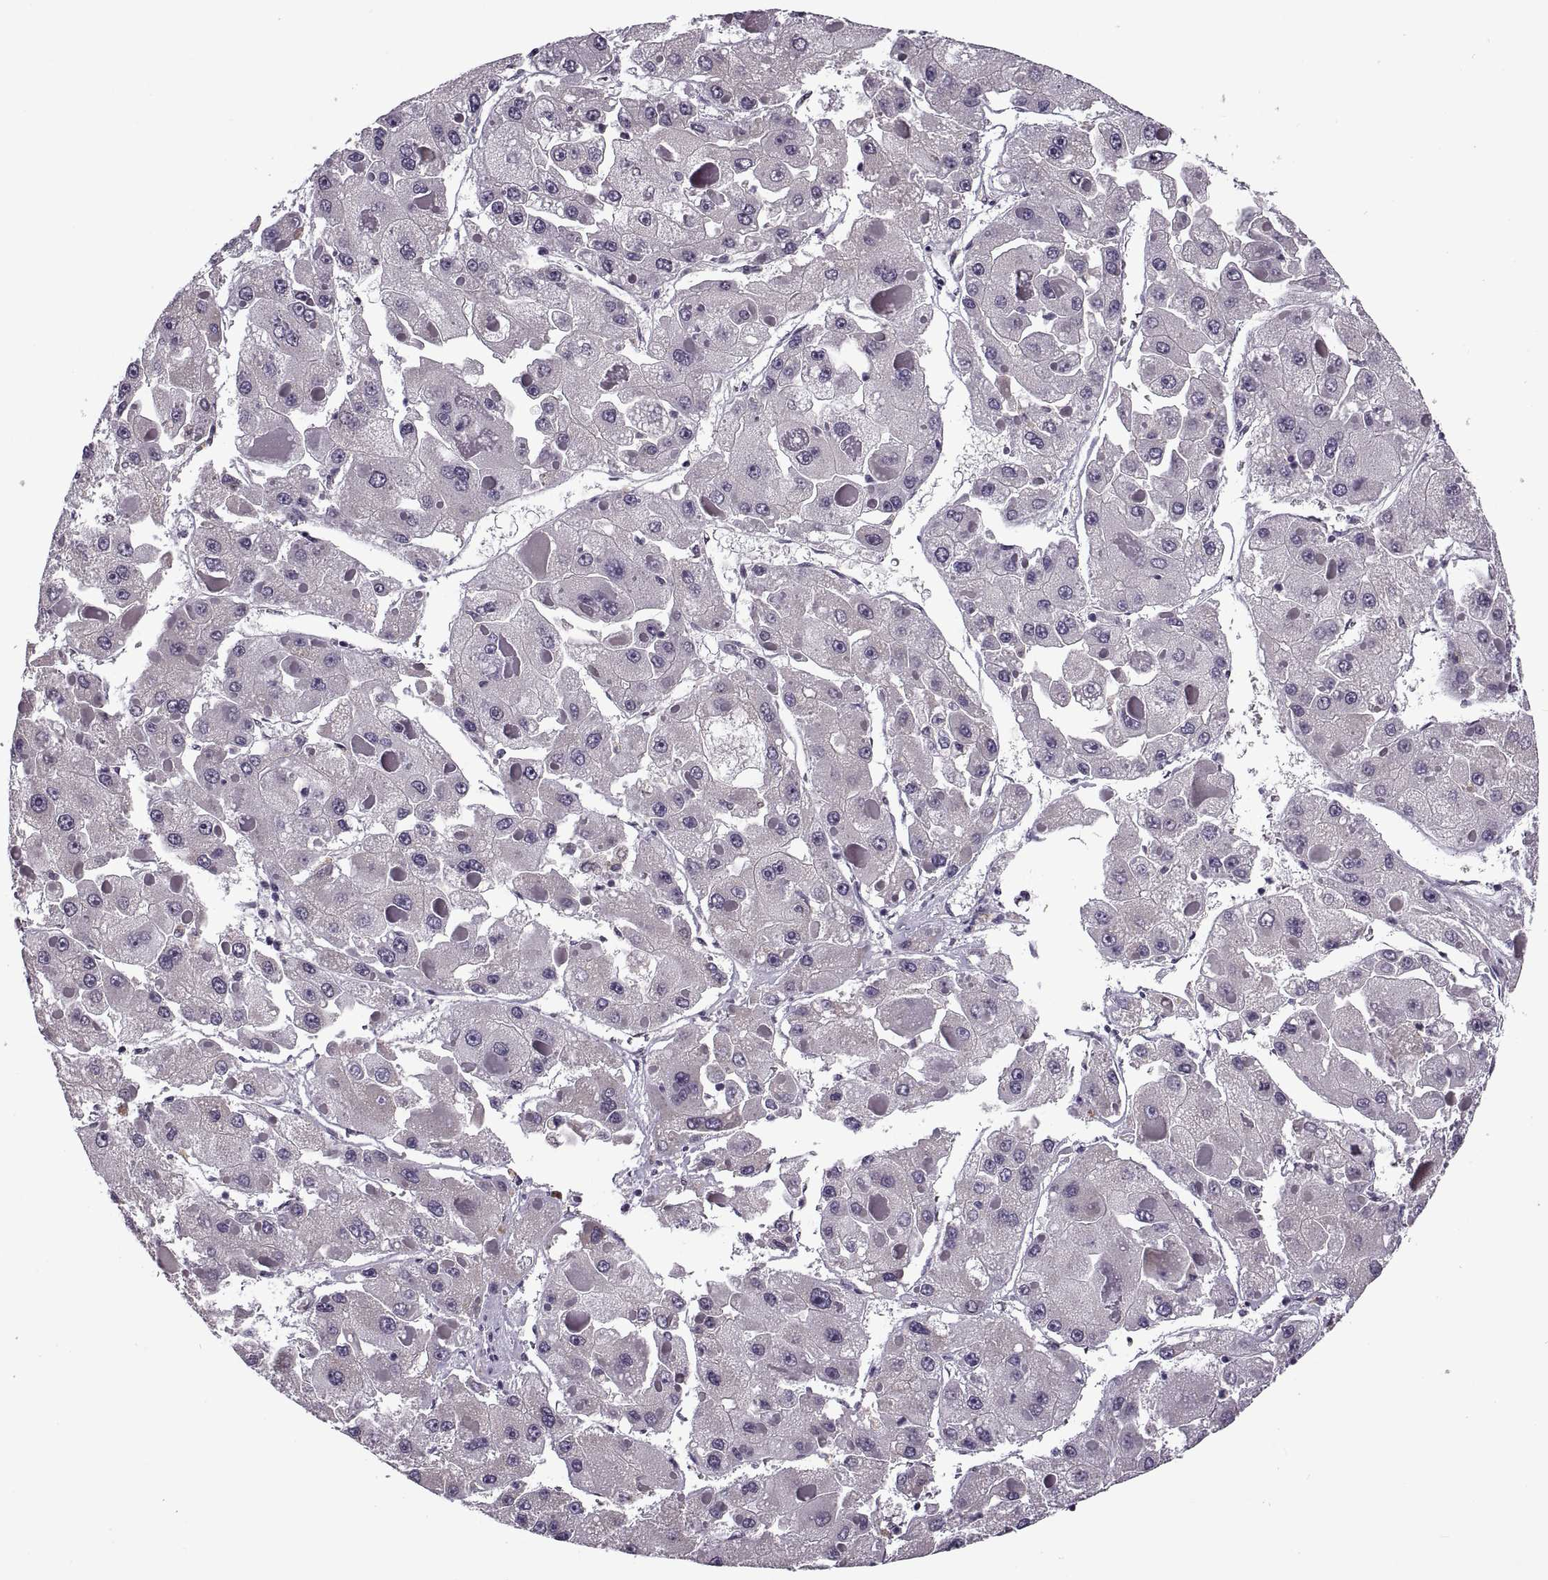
{"staining": {"intensity": "negative", "quantity": "none", "location": "none"}, "tissue": "liver cancer", "cell_type": "Tumor cells", "image_type": "cancer", "snomed": [{"axis": "morphology", "description": "Carcinoma, Hepatocellular, NOS"}, {"axis": "topography", "description": "Liver"}], "caption": "Immunohistochemical staining of liver cancer (hepatocellular carcinoma) reveals no significant staining in tumor cells.", "gene": "PRSS37", "patient": {"sex": "female", "age": 73}}